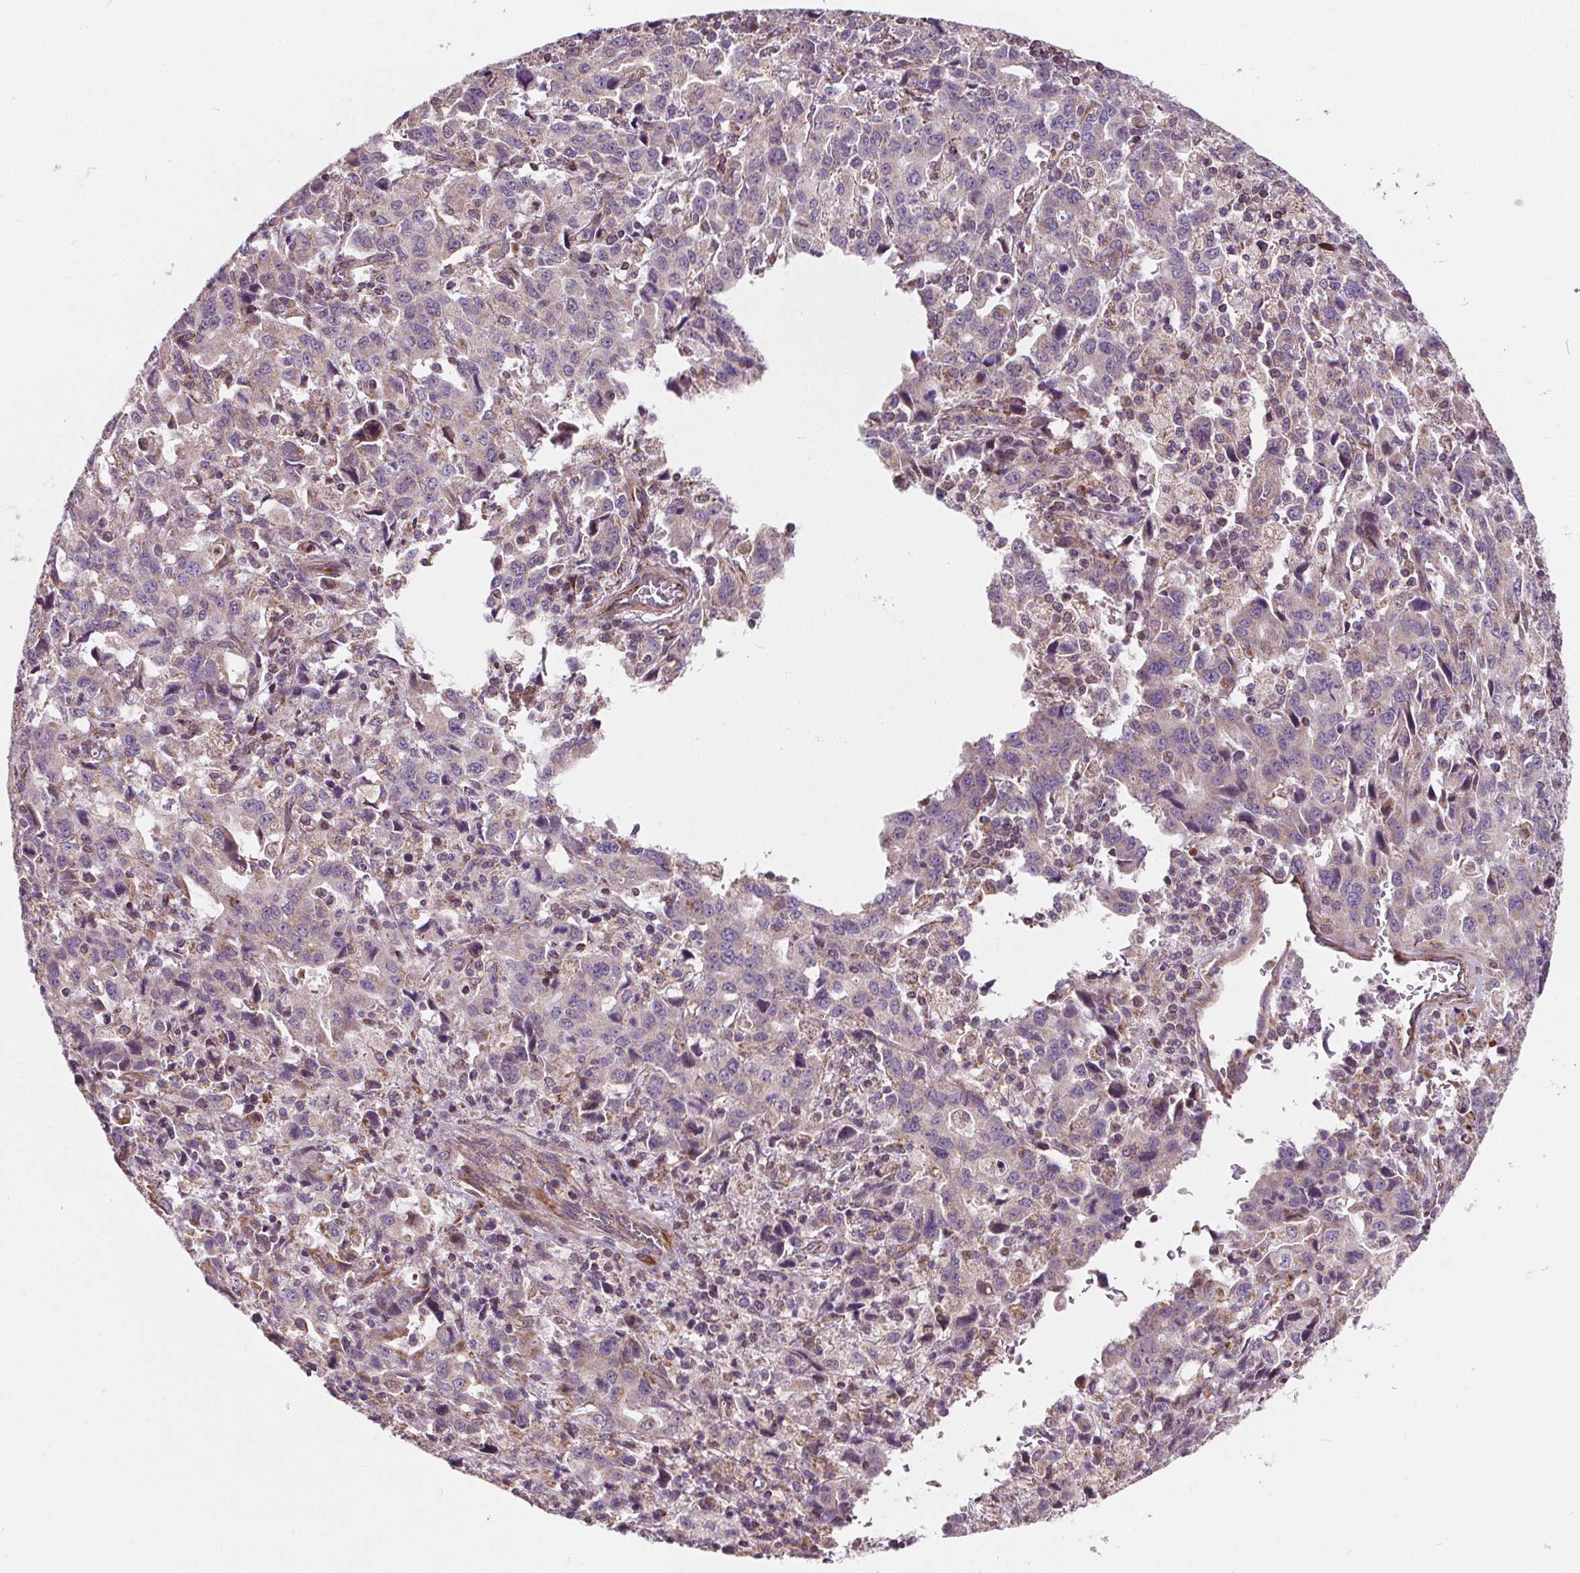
{"staining": {"intensity": "negative", "quantity": "none", "location": "none"}, "tissue": "stomach cancer", "cell_type": "Tumor cells", "image_type": "cancer", "snomed": [{"axis": "morphology", "description": "Adenocarcinoma, NOS"}, {"axis": "topography", "description": "Stomach, upper"}], "caption": "Stomach cancer (adenocarcinoma) stained for a protein using immunohistochemistry shows no expression tumor cells.", "gene": "GOLT1B", "patient": {"sex": "male", "age": 85}}